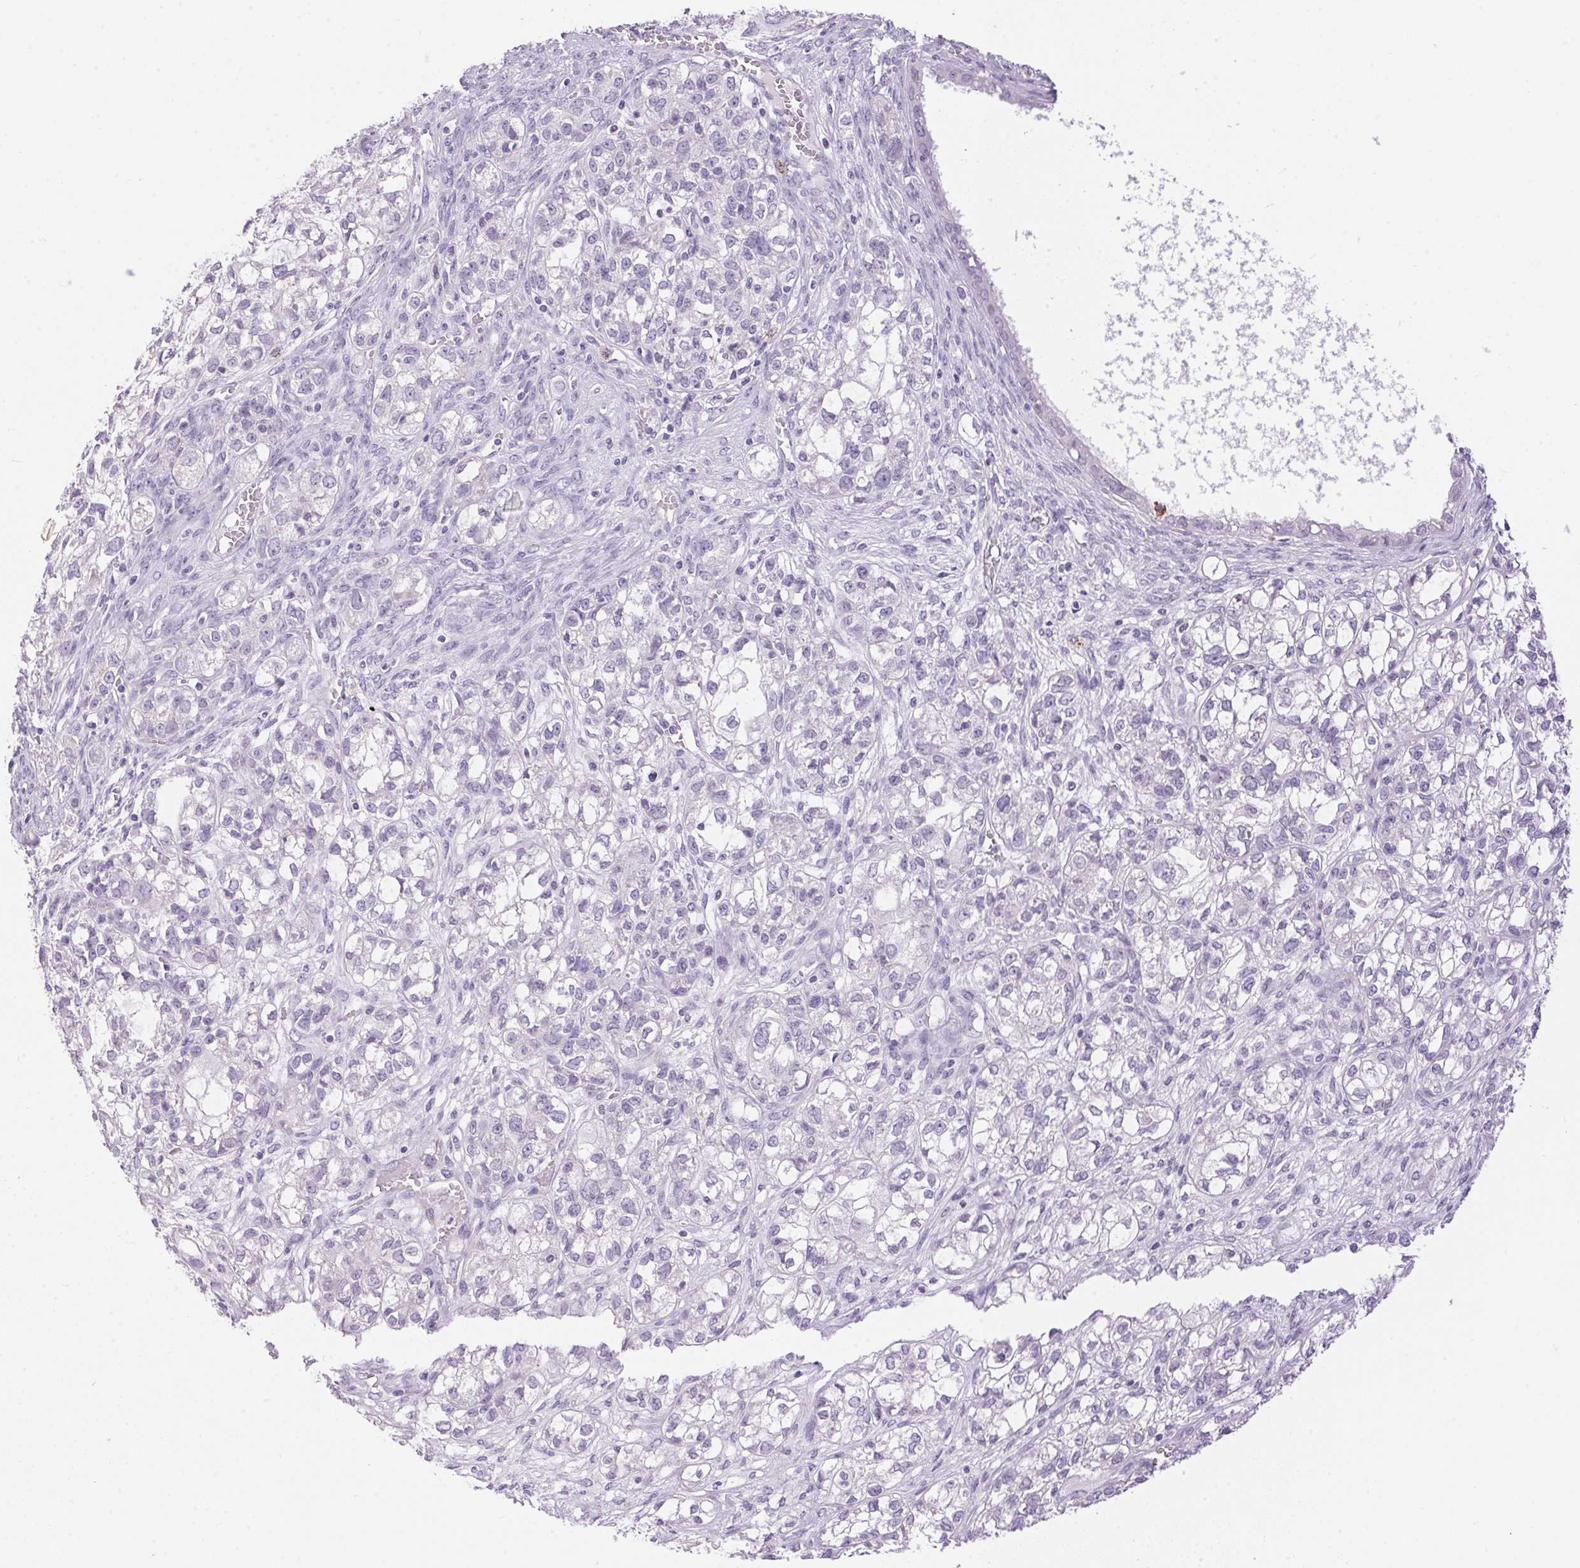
{"staining": {"intensity": "negative", "quantity": "none", "location": "none"}, "tissue": "ovarian cancer", "cell_type": "Tumor cells", "image_type": "cancer", "snomed": [{"axis": "morphology", "description": "Carcinoma, endometroid"}, {"axis": "topography", "description": "Ovary"}], "caption": "IHC of ovarian cancer (endometroid carcinoma) reveals no staining in tumor cells.", "gene": "PNLIPRP3", "patient": {"sex": "female", "age": 64}}